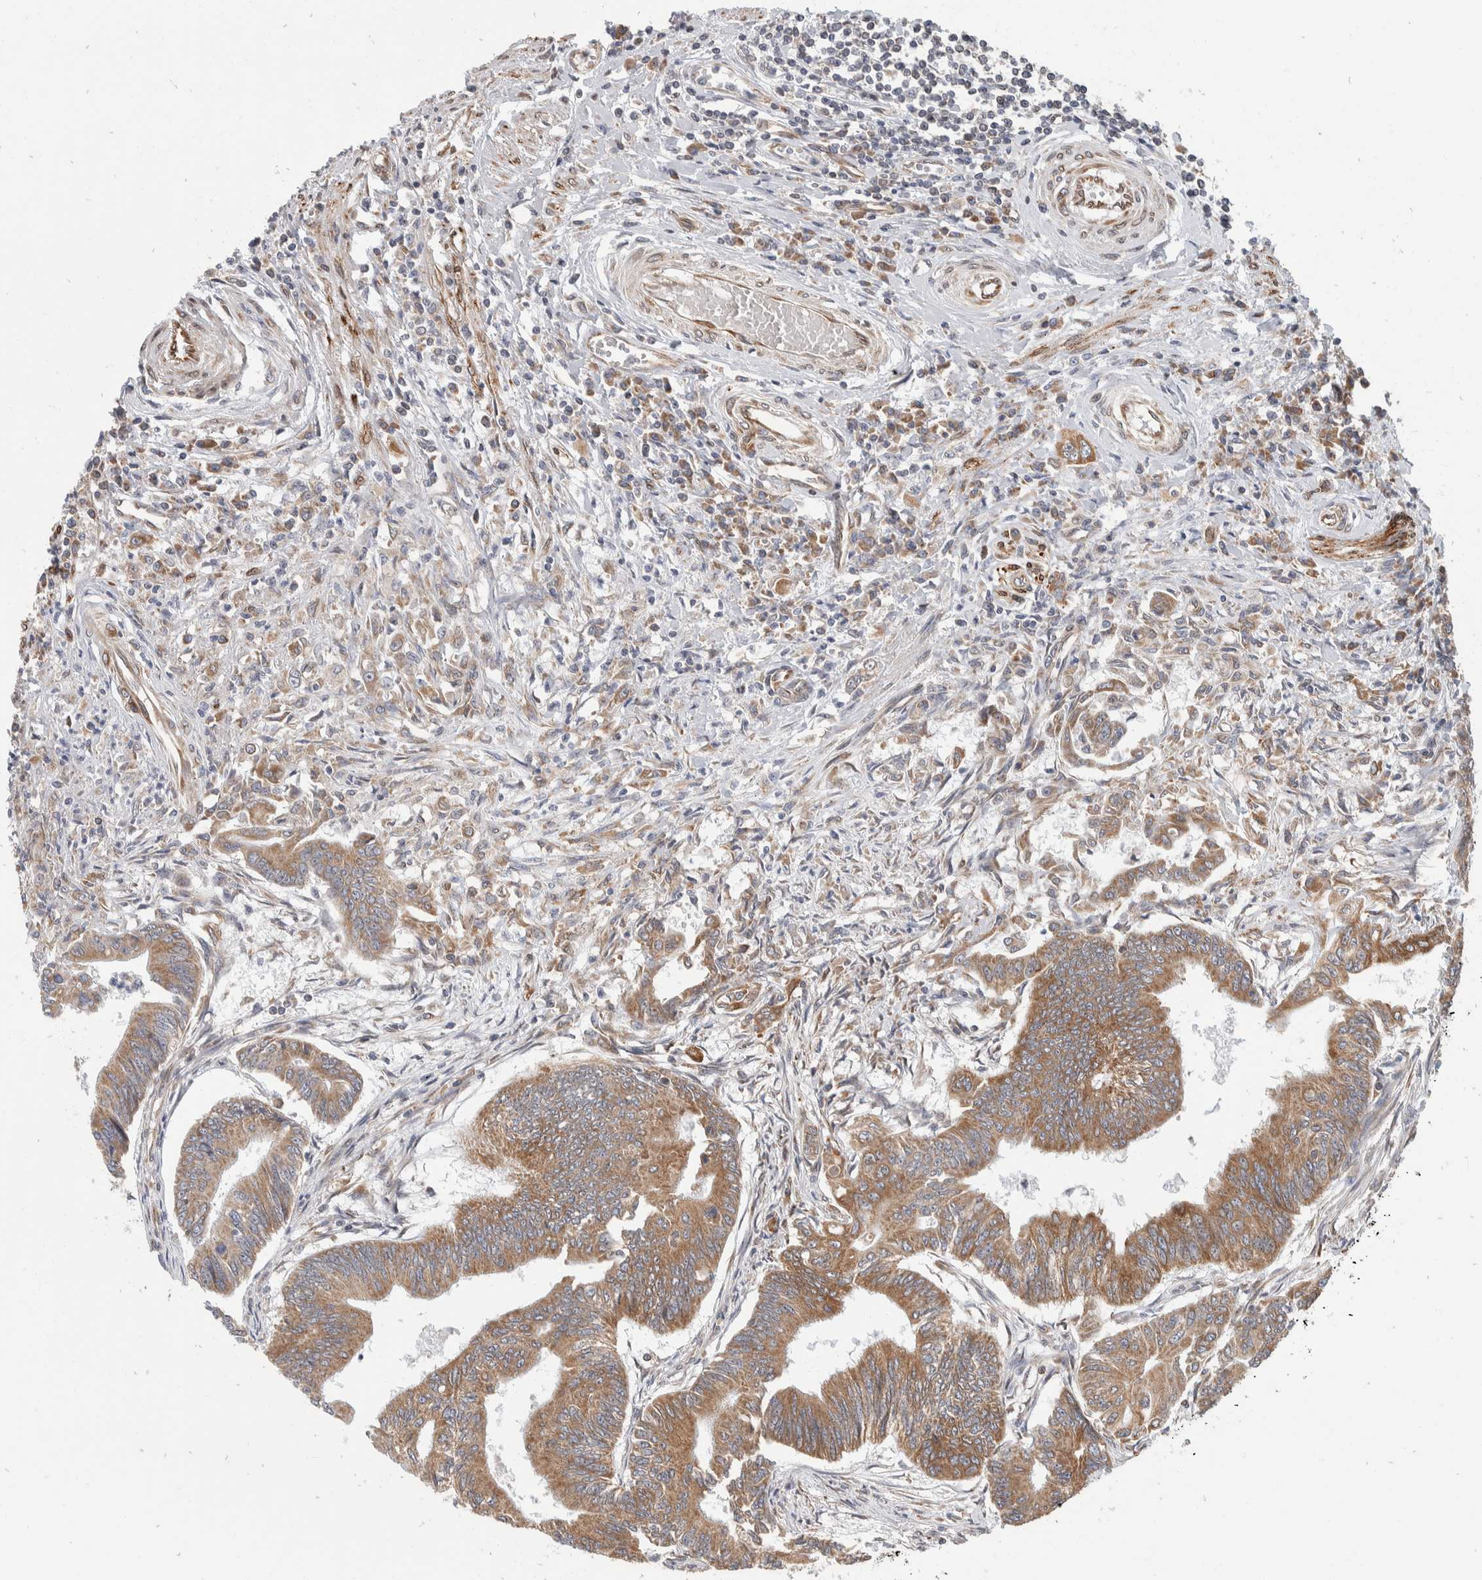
{"staining": {"intensity": "moderate", "quantity": ">75%", "location": "cytoplasmic/membranous"}, "tissue": "colorectal cancer", "cell_type": "Tumor cells", "image_type": "cancer", "snomed": [{"axis": "morphology", "description": "Adenoma, NOS"}, {"axis": "morphology", "description": "Adenocarcinoma, NOS"}, {"axis": "topography", "description": "Colon"}], "caption": "Tumor cells demonstrate medium levels of moderate cytoplasmic/membranous positivity in approximately >75% of cells in colorectal adenocarcinoma.", "gene": "TMEM245", "patient": {"sex": "male", "age": 79}}